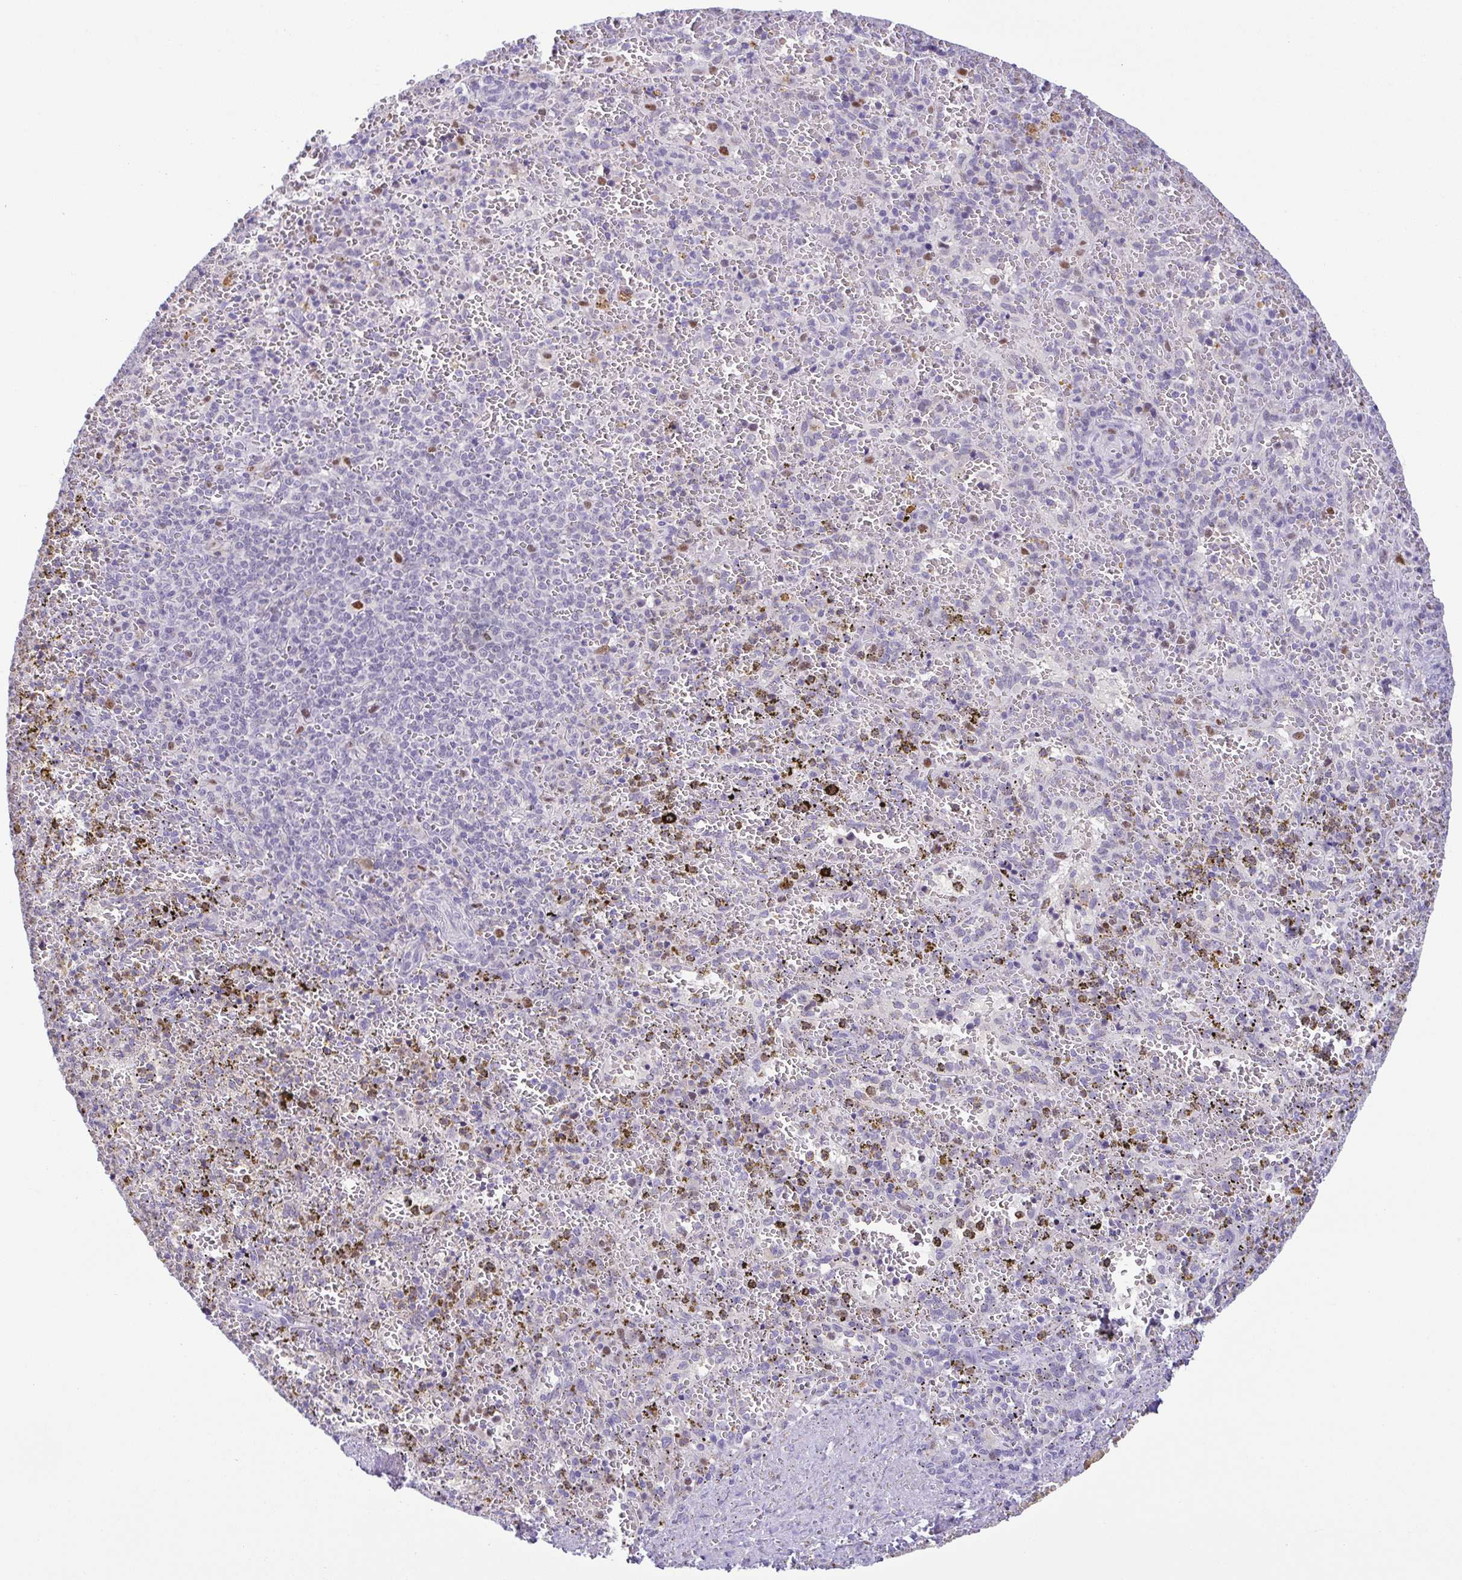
{"staining": {"intensity": "negative", "quantity": "none", "location": "none"}, "tissue": "spleen", "cell_type": "Cells in red pulp", "image_type": "normal", "snomed": [{"axis": "morphology", "description": "Normal tissue, NOS"}, {"axis": "topography", "description": "Spleen"}], "caption": "Cells in red pulp are negative for protein expression in unremarkable human spleen. Brightfield microscopy of immunohistochemistry (IHC) stained with DAB (3,3'-diaminobenzidine) (brown) and hematoxylin (blue), captured at high magnification.", "gene": "TIPIN", "patient": {"sex": "female", "age": 50}}